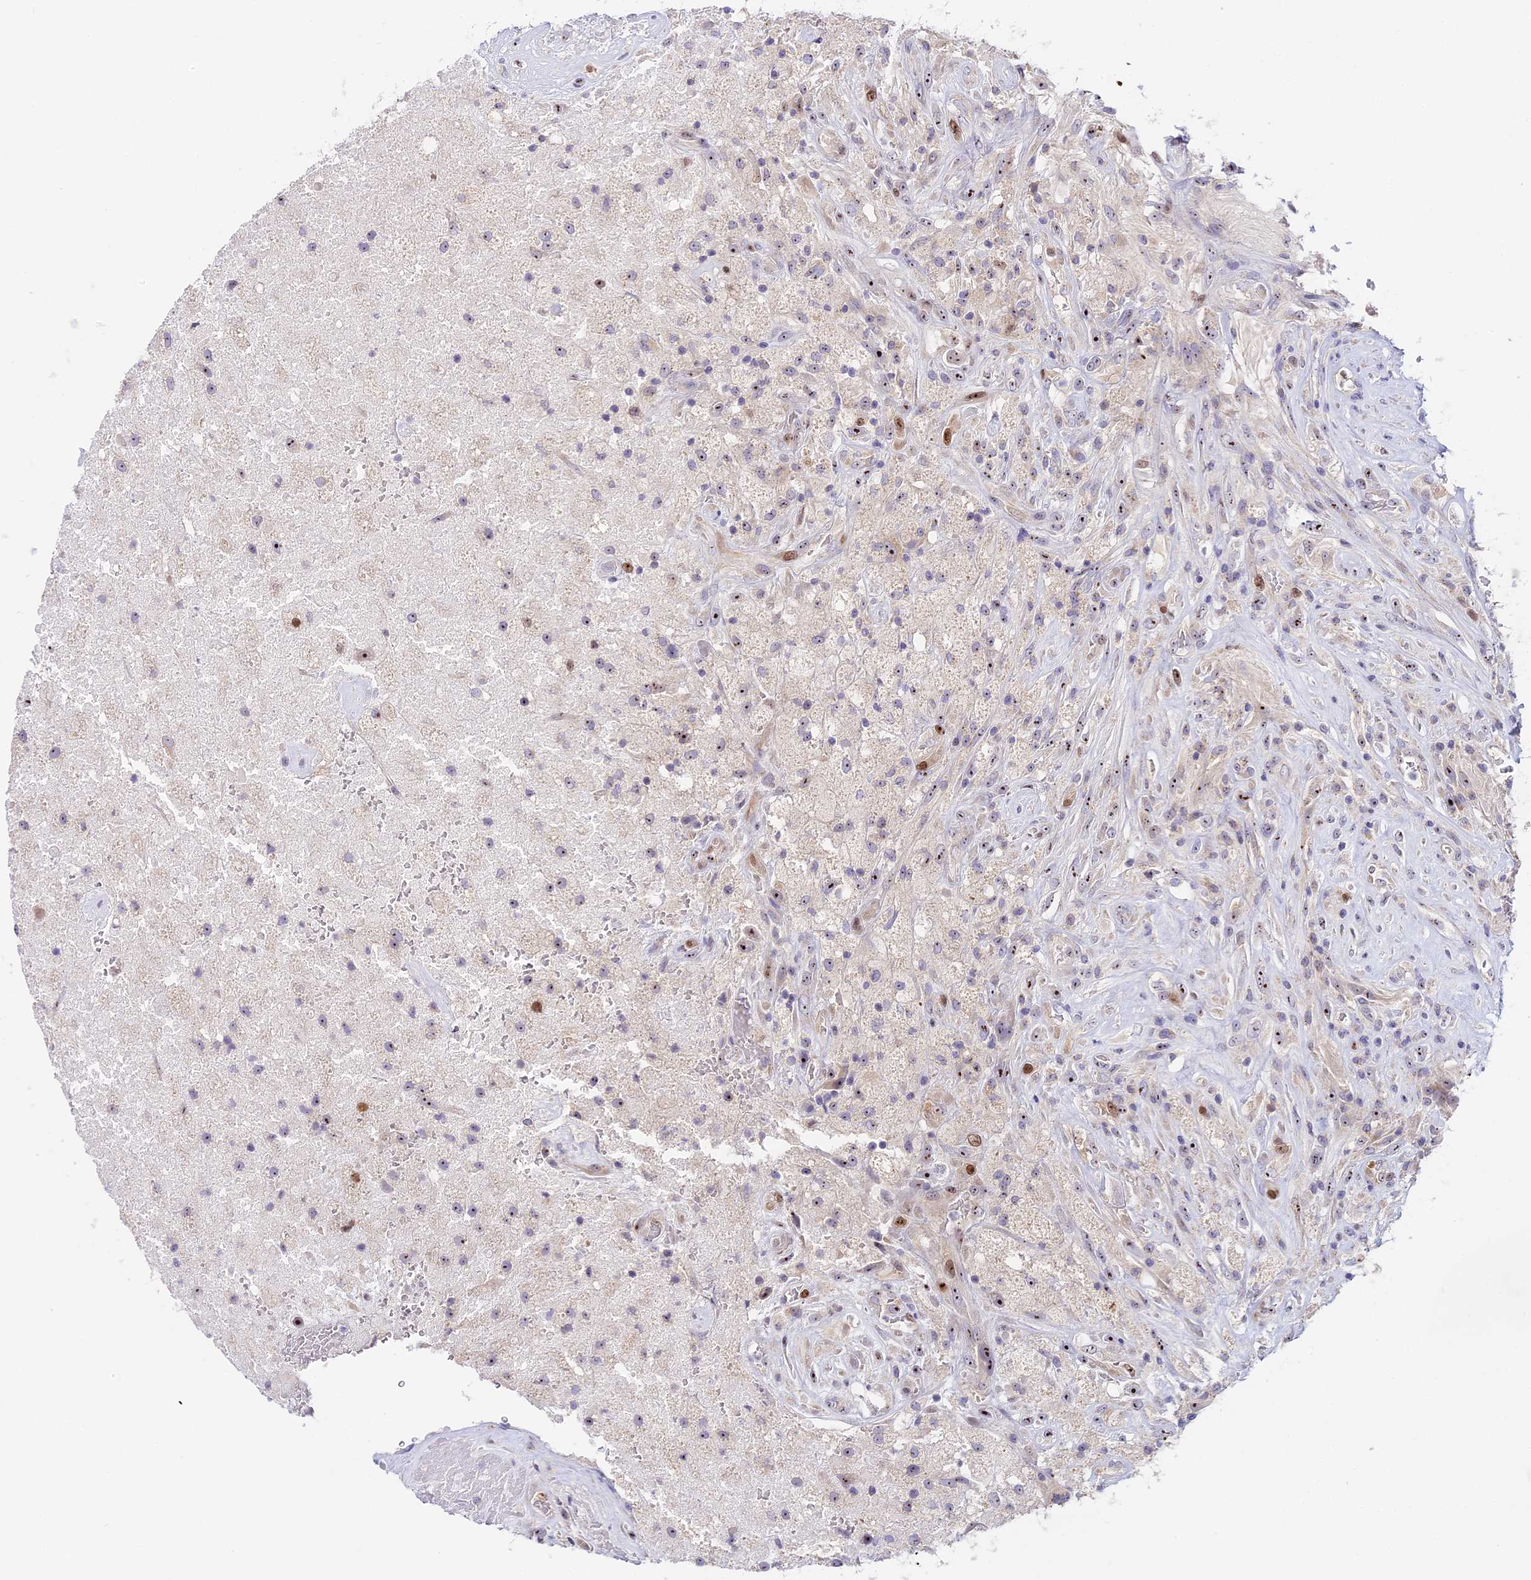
{"staining": {"intensity": "moderate", "quantity": ">75%", "location": "nuclear"}, "tissue": "glioma", "cell_type": "Tumor cells", "image_type": "cancer", "snomed": [{"axis": "morphology", "description": "Glioma, malignant, High grade"}, {"axis": "topography", "description": "Brain"}], "caption": "Protein staining of malignant glioma (high-grade) tissue demonstrates moderate nuclear expression in about >75% of tumor cells.", "gene": "RAD51", "patient": {"sex": "male", "age": 56}}